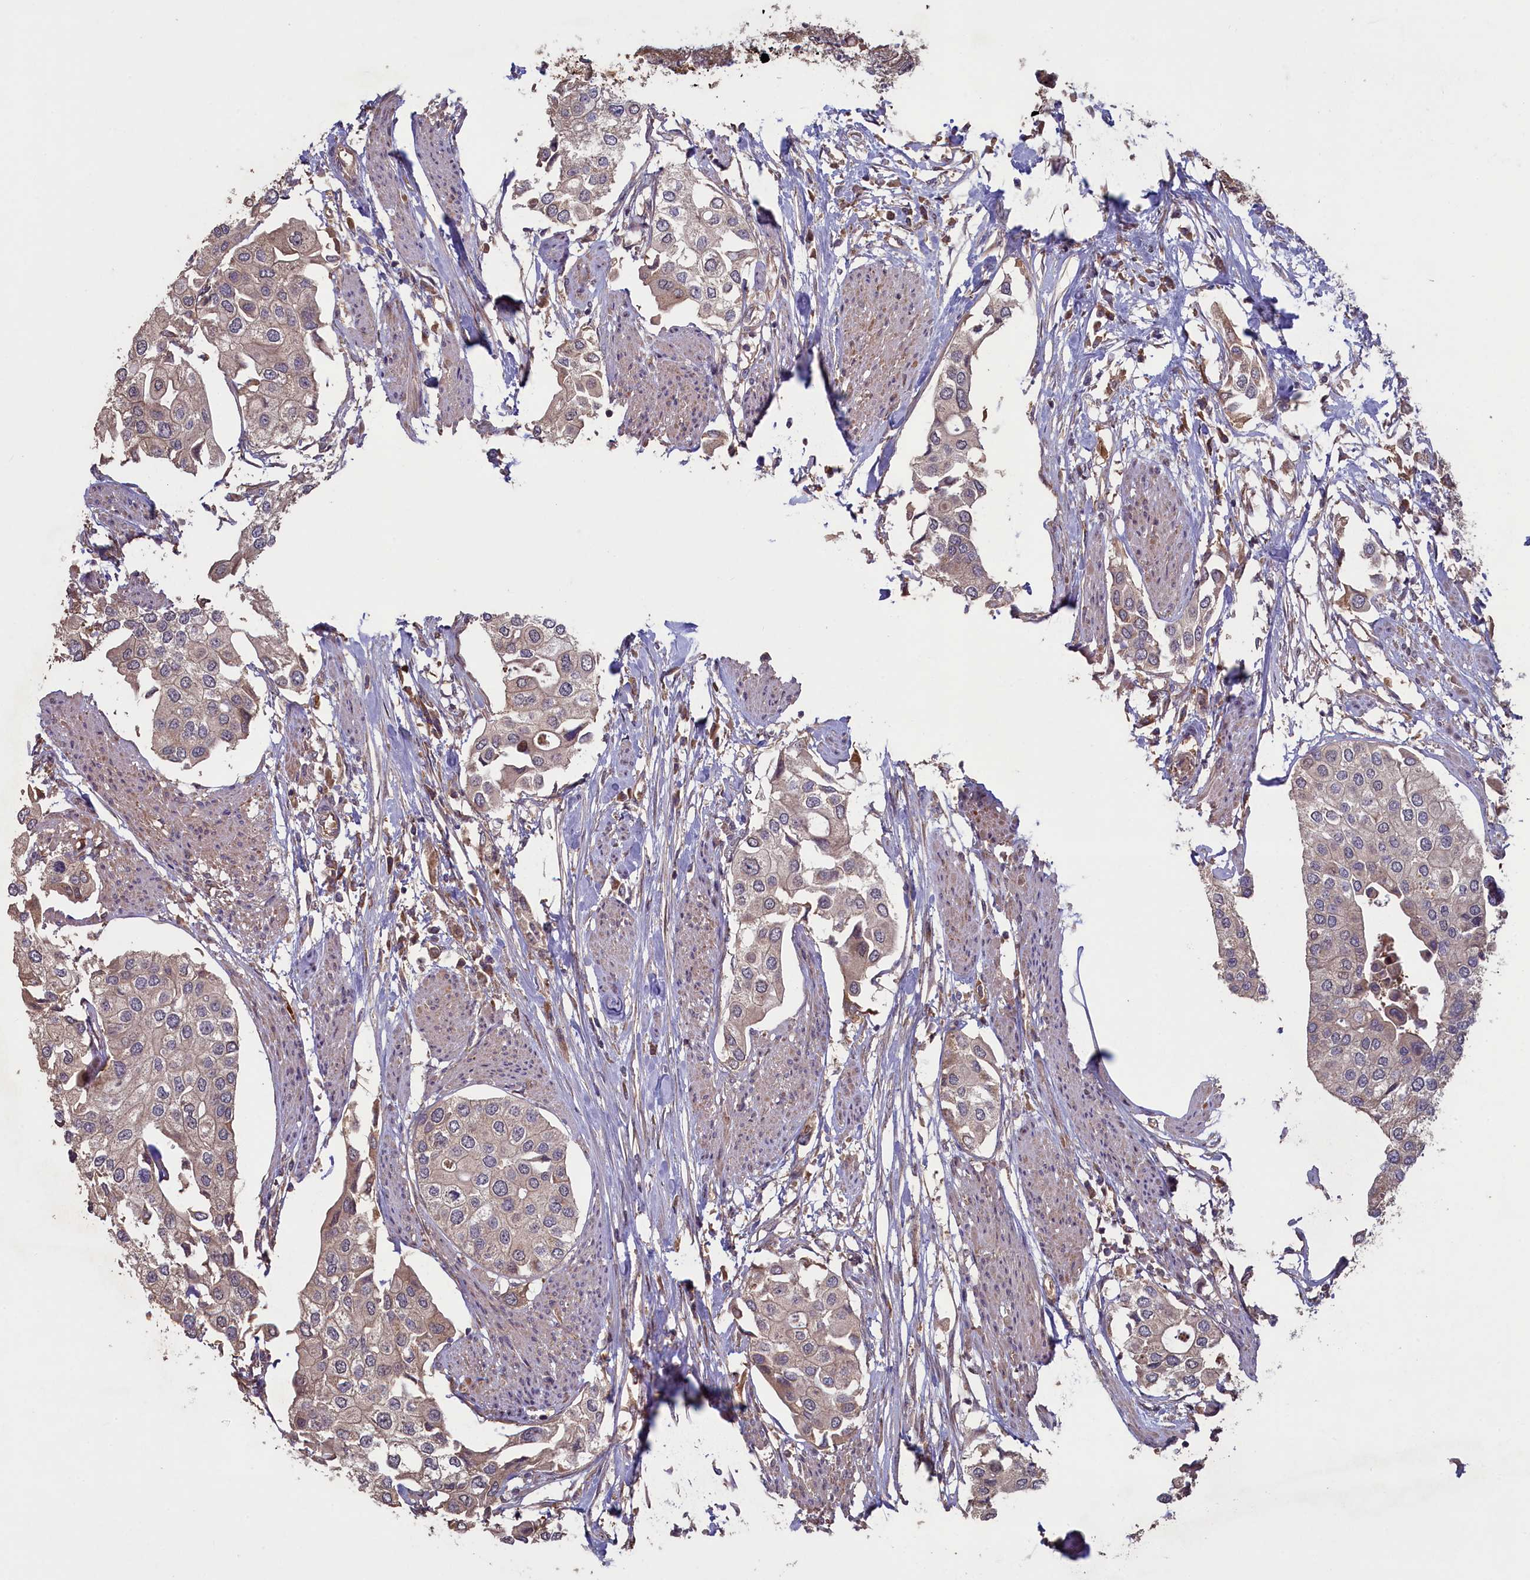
{"staining": {"intensity": "weak", "quantity": "<25%", "location": "cytoplasmic/membranous"}, "tissue": "urothelial cancer", "cell_type": "Tumor cells", "image_type": "cancer", "snomed": [{"axis": "morphology", "description": "Urothelial carcinoma, High grade"}, {"axis": "topography", "description": "Urinary bladder"}], "caption": "This is a image of immunohistochemistry (IHC) staining of urothelial carcinoma (high-grade), which shows no staining in tumor cells.", "gene": "CIAO2B", "patient": {"sex": "male", "age": 64}}